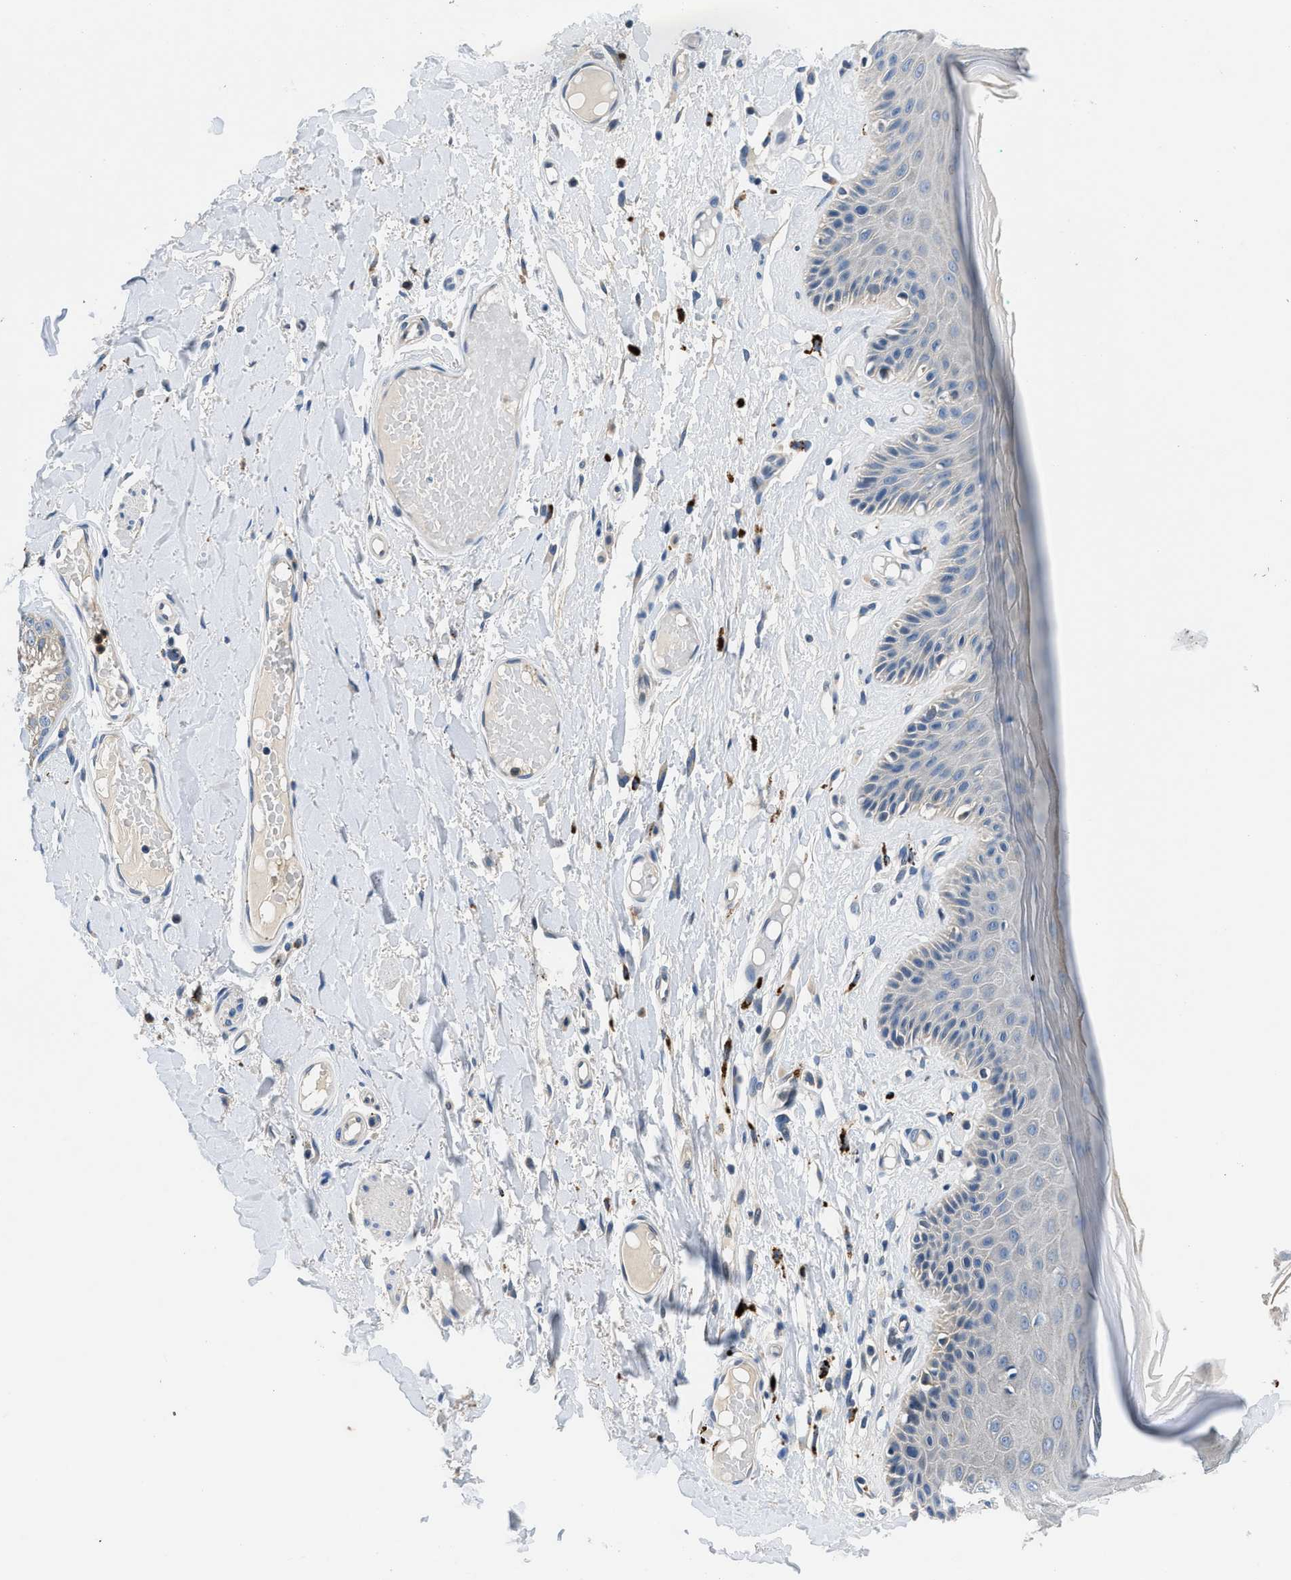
{"staining": {"intensity": "negative", "quantity": "none", "location": "none"}, "tissue": "skin", "cell_type": "Epidermal cells", "image_type": "normal", "snomed": [{"axis": "morphology", "description": "Normal tissue, NOS"}, {"axis": "topography", "description": "Vulva"}], "caption": "Histopathology image shows no significant protein positivity in epidermal cells of benign skin.", "gene": "ADGRE3", "patient": {"sex": "female", "age": 73}}